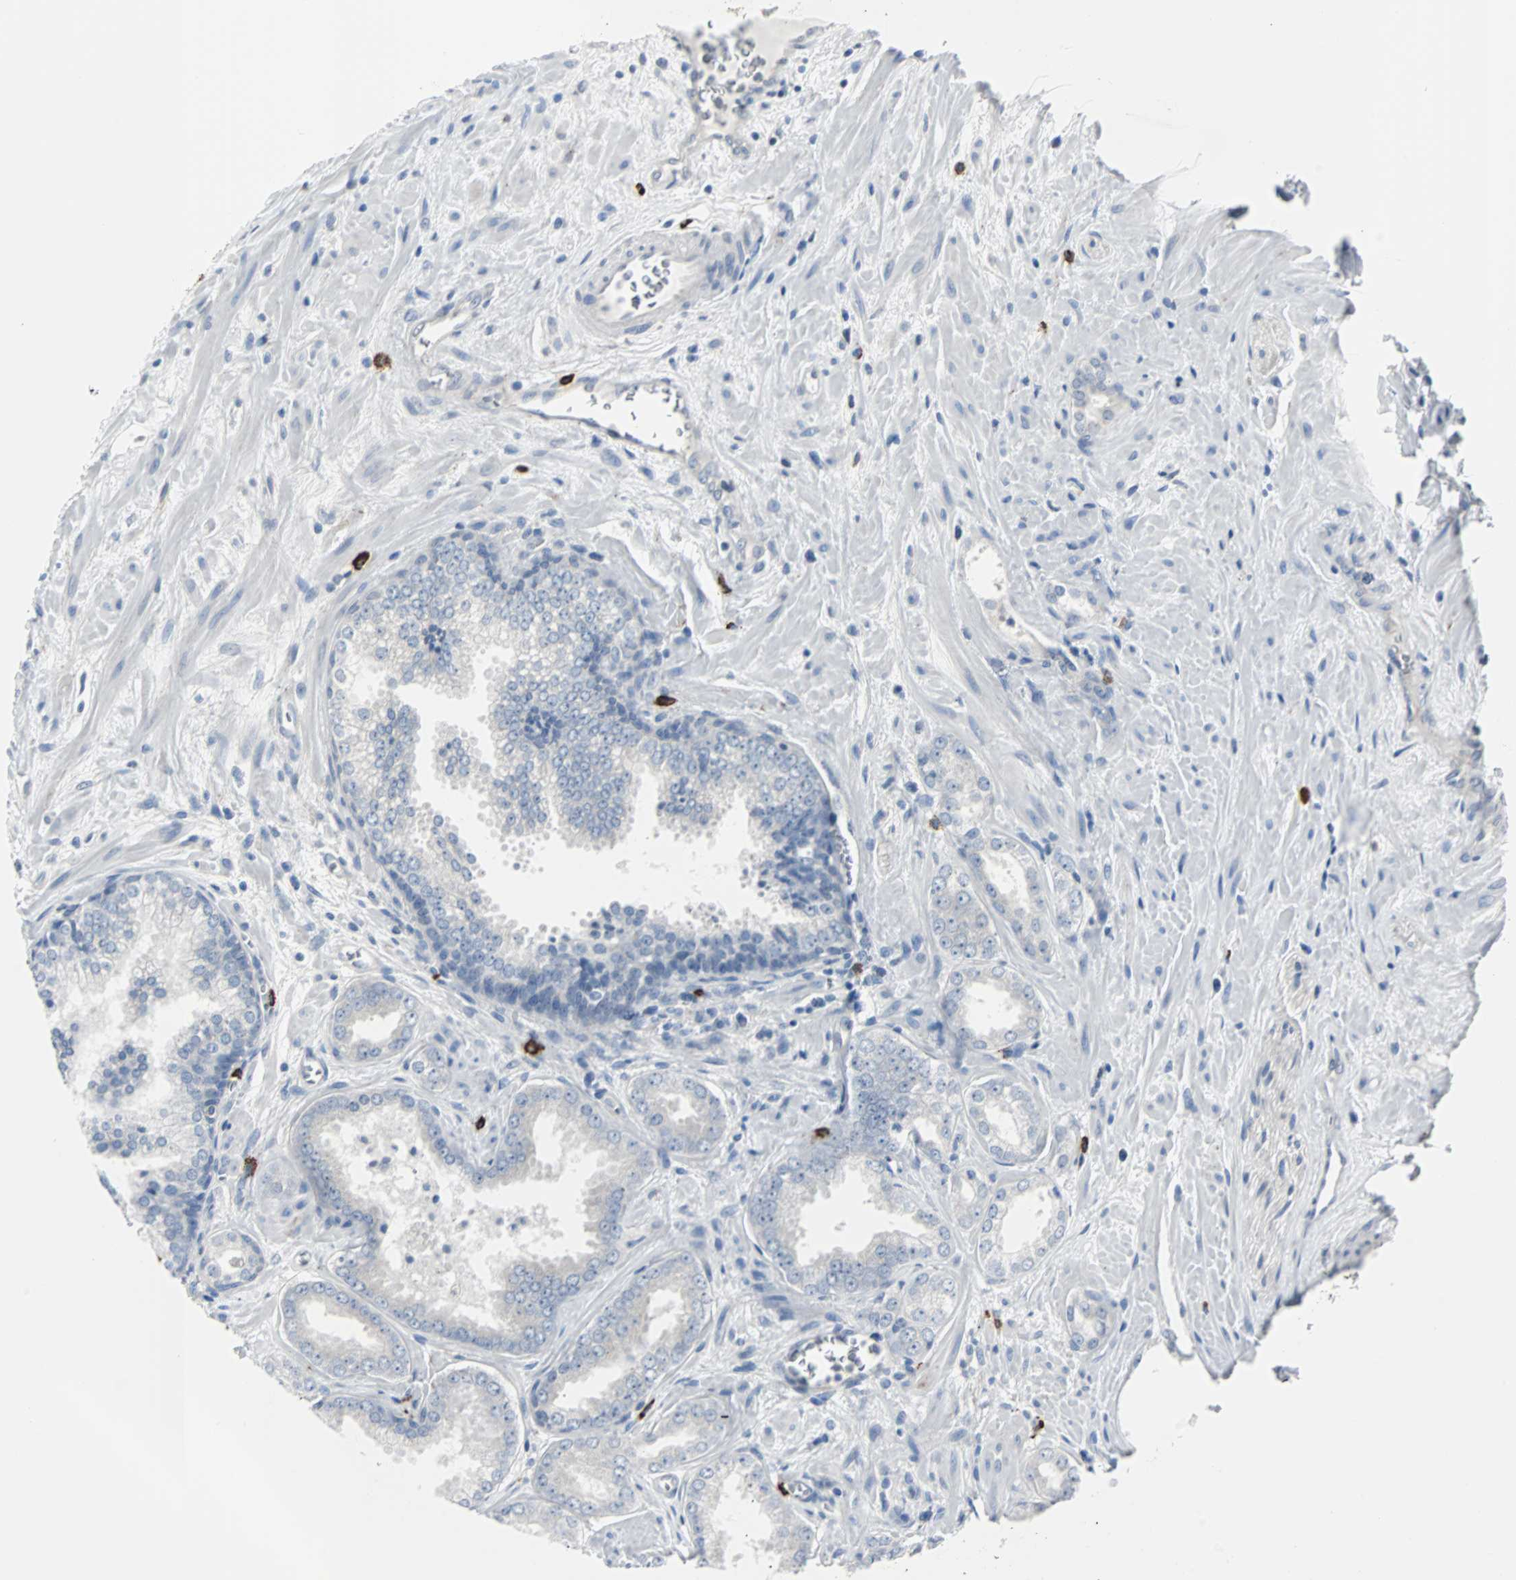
{"staining": {"intensity": "negative", "quantity": "none", "location": "none"}, "tissue": "prostate cancer", "cell_type": "Tumor cells", "image_type": "cancer", "snomed": [{"axis": "morphology", "description": "Adenocarcinoma, Low grade"}, {"axis": "topography", "description": "Prostate"}], "caption": "Immunohistochemistry (IHC) micrograph of neoplastic tissue: prostate cancer stained with DAB exhibits no significant protein positivity in tumor cells. (DAB immunohistochemistry, high magnification).", "gene": "RASA1", "patient": {"sex": "male", "age": 60}}